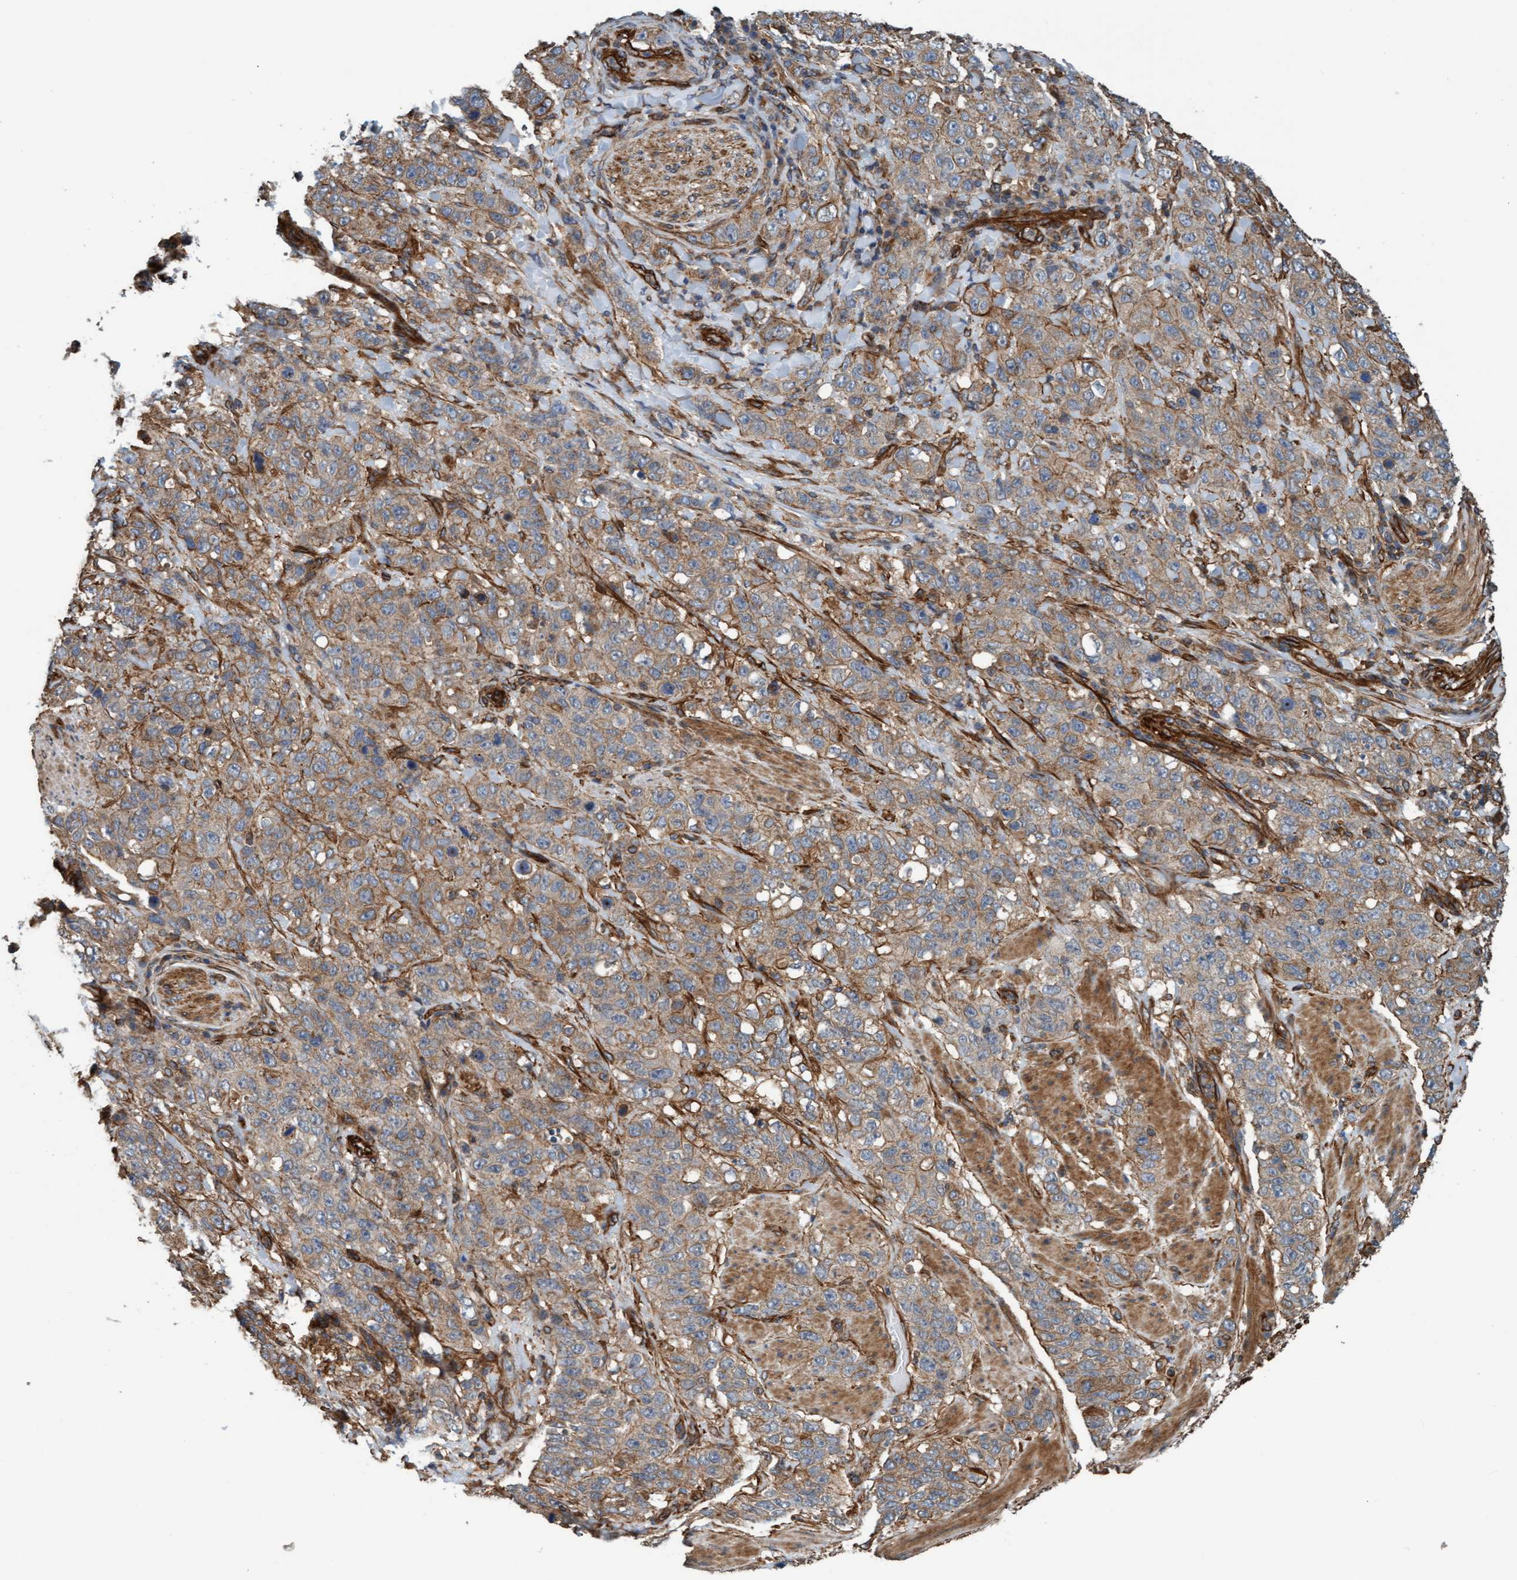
{"staining": {"intensity": "weak", "quantity": ">75%", "location": "cytoplasmic/membranous"}, "tissue": "stomach cancer", "cell_type": "Tumor cells", "image_type": "cancer", "snomed": [{"axis": "morphology", "description": "Adenocarcinoma, NOS"}, {"axis": "topography", "description": "Stomach"}], "caption": "Stomach cancer (adenocarcinoma) stained with DAB IHC shows low levels of weak cytoplasmic/membranous expression in approximately >75% of tumor cells.", "gene": "STXBP4", "patient": {"sex": "male", "age": 48}}